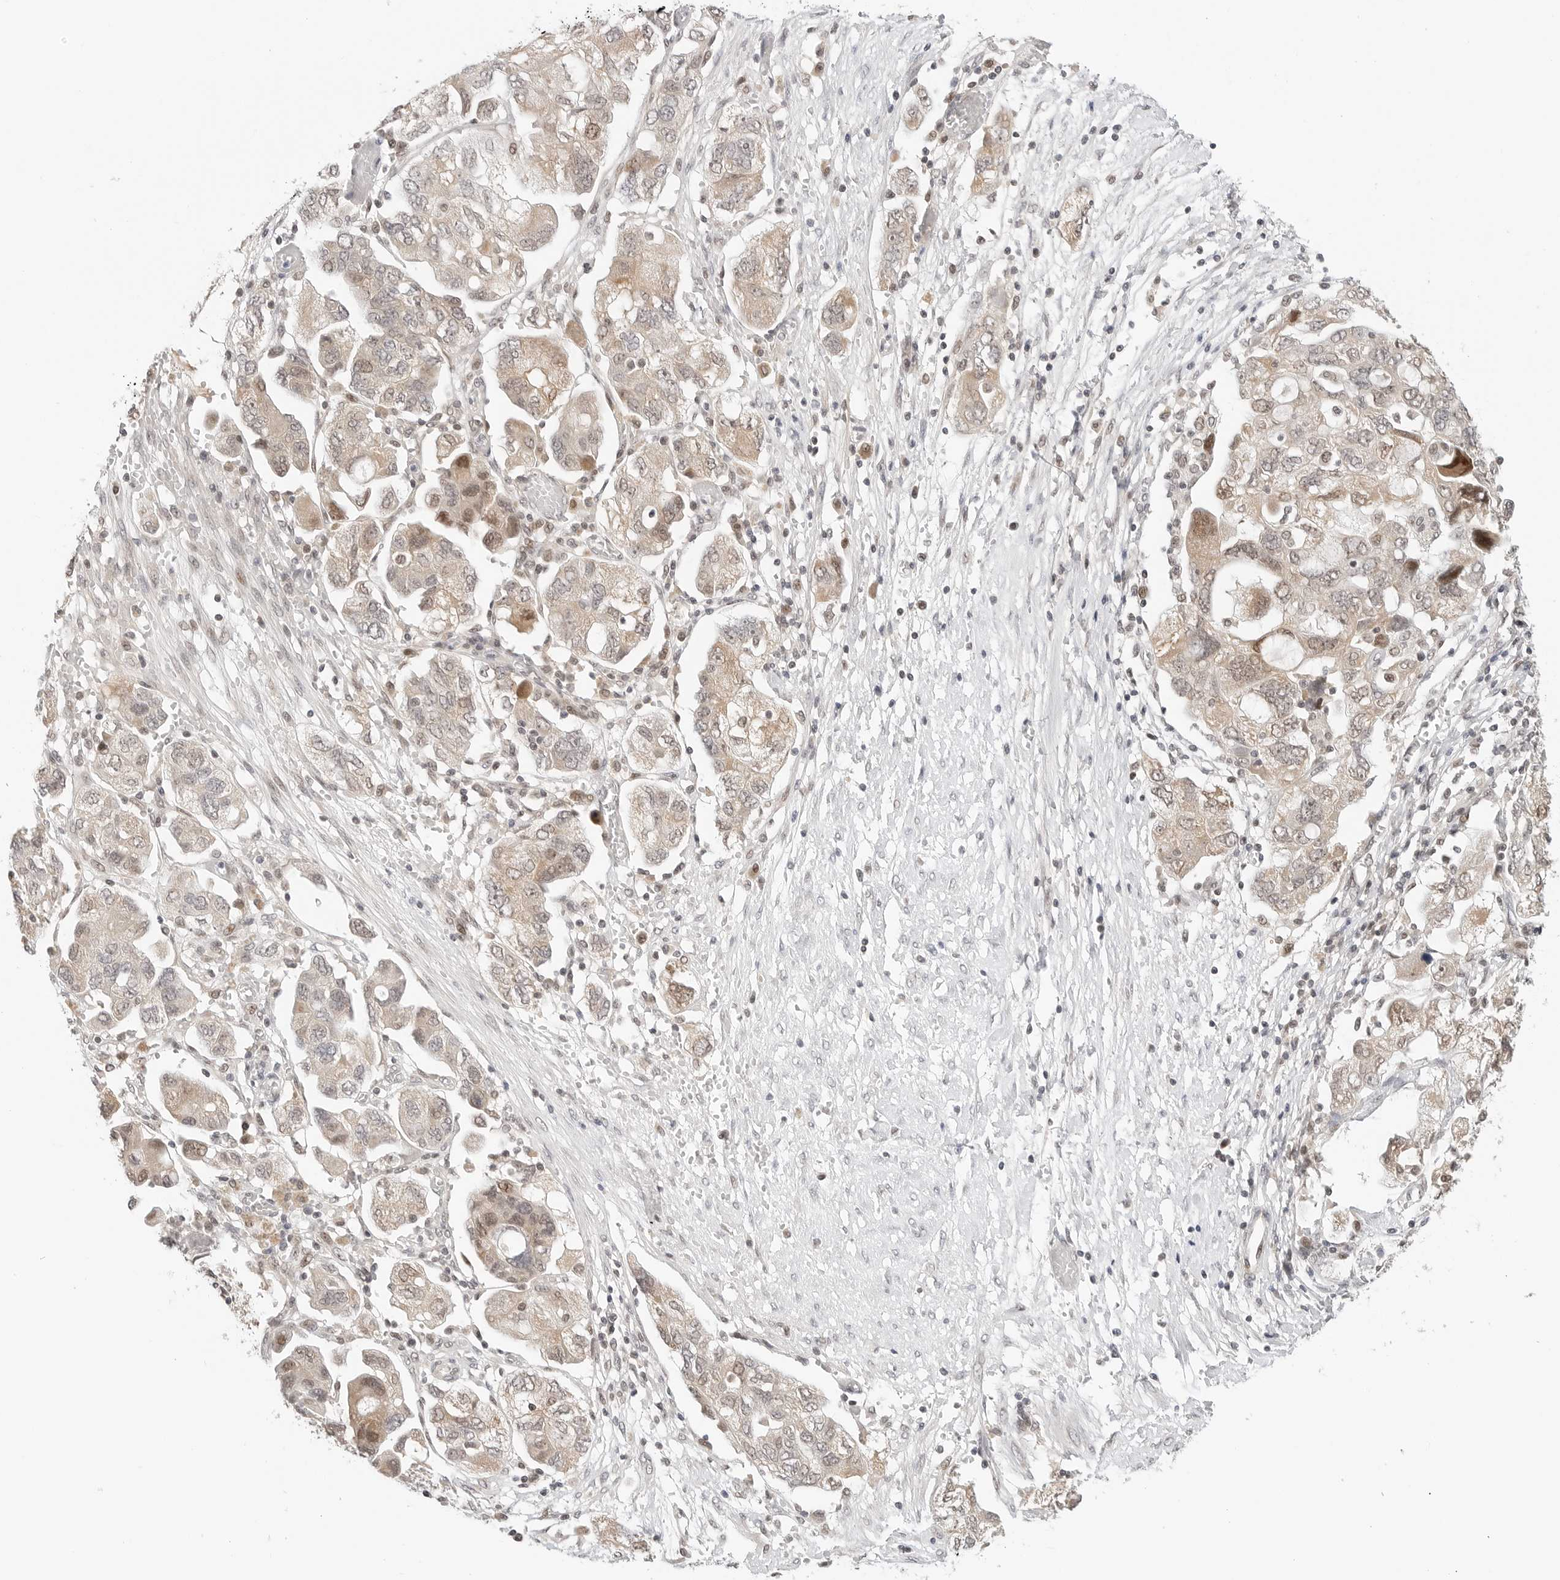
{"staining": {"intensity": "moderate", "quantity": ">75%", "location": "cytoplasmic/membranous,nuclear"}, "tissue": "ovarian cancer", "cell_type": "Tumor cells", "image_type": "cancer", "snomed": [{"axis": "morphology", "description": "Carcinoma, NOS"}, {"axis": "morphology", "description": "Cystadenocarcinoma, serous, NOS"}, {"axis": "topography", "description": "Ovary"}], "caption": "Immunohistochemistry (IHC) (DAB) staining of human ovarian carcinoma exhibits moderate cytoplasmic/membranous and nuclear protein staining in about >75% of tumor cells.", "gene": "TSEN2", "patient": {"sex": "female", "age": 69}}